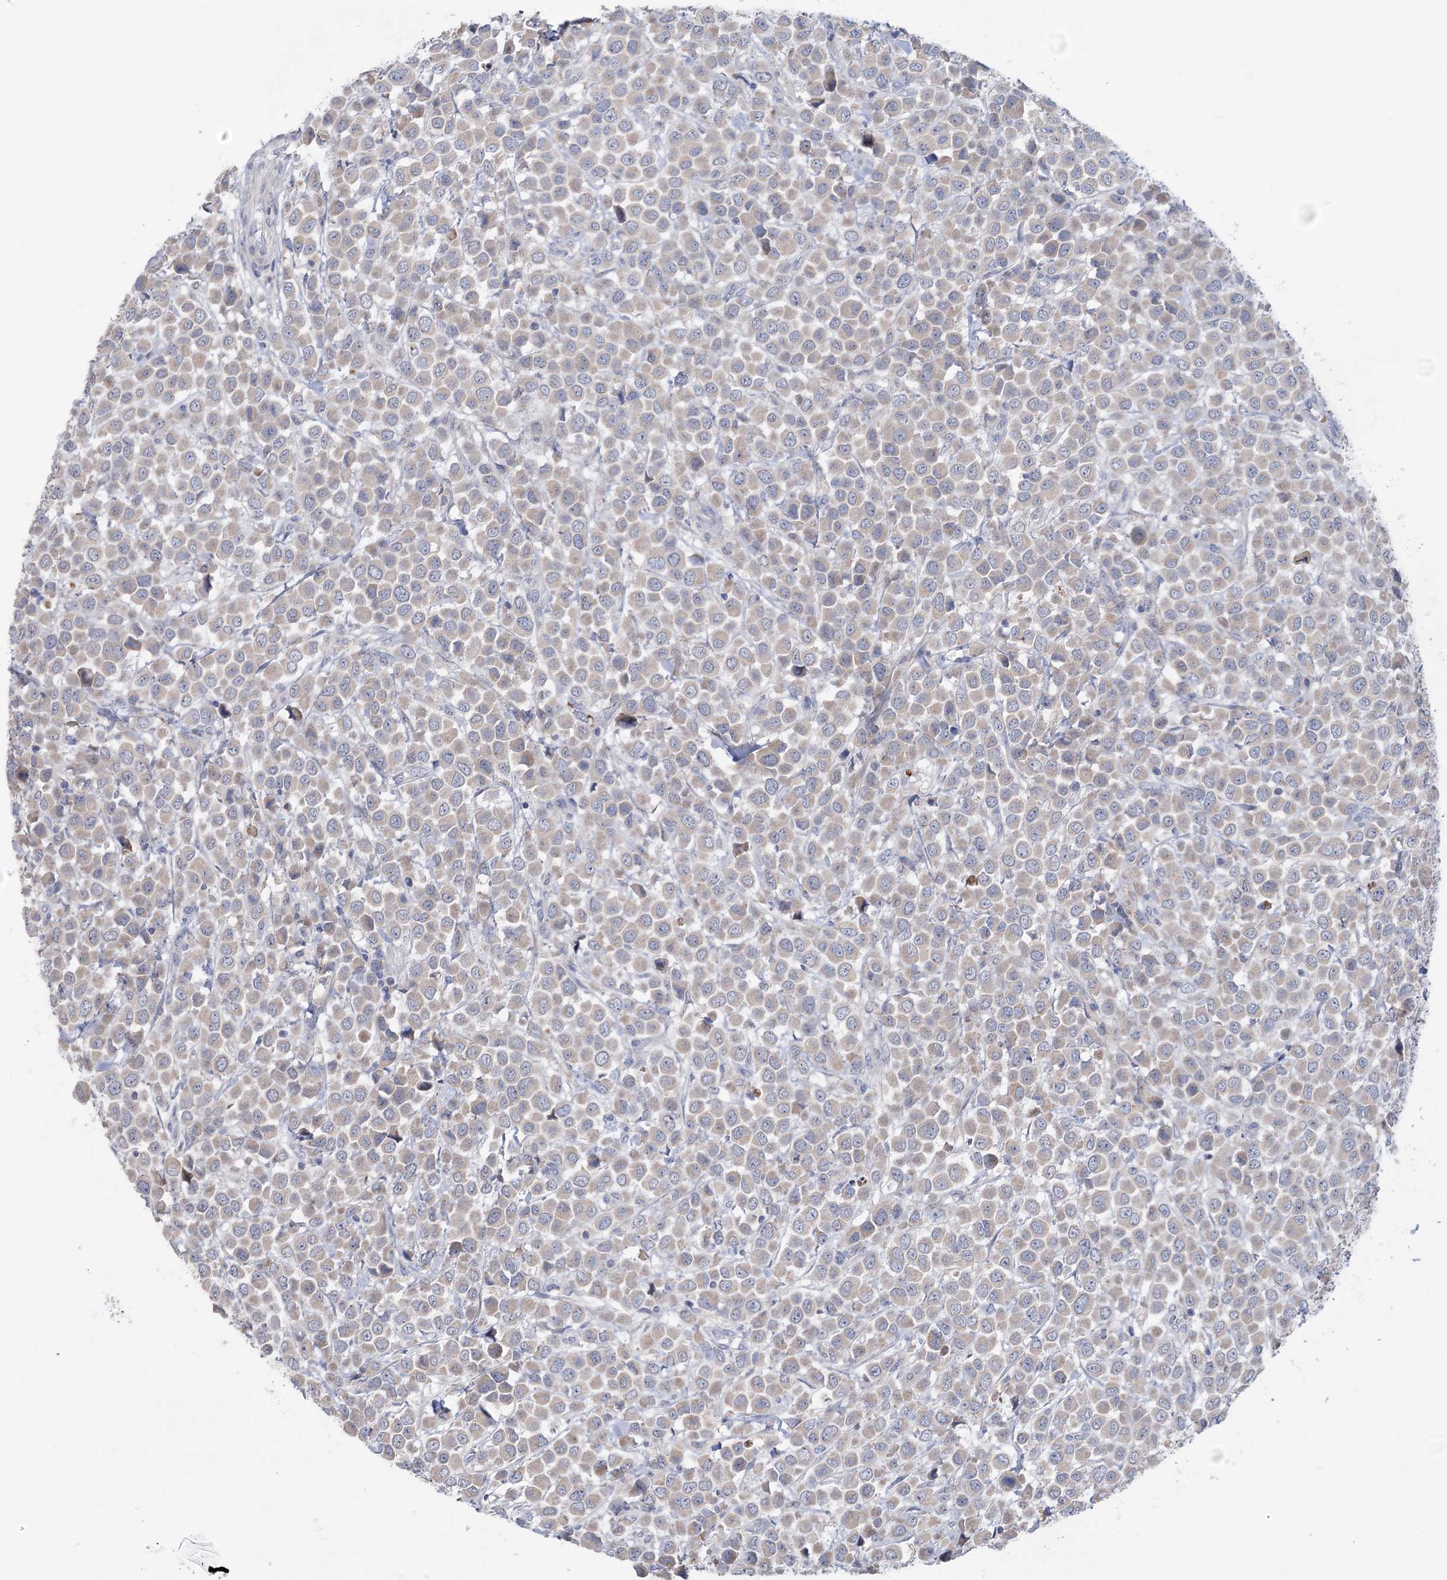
{"staining": {"intensity": "weak", "quantity": "<25%", "location": "cytoplasmic/membranous"}, "tissue": "breast cancer", "cell_type": "Tumor cells", "image_type": "cancer", "snomed": [{"axis": "morphology", "description": "Duct carcinoma"}, {"axis": "topography", "description": "Breast"}], "caption": "Micrograph shows no significant protein staining in tumor cells of breast cancer (invasive ductal carcinoma).", "gene": "MTCH2", "patient": {"sex": "female", "age": 61}}